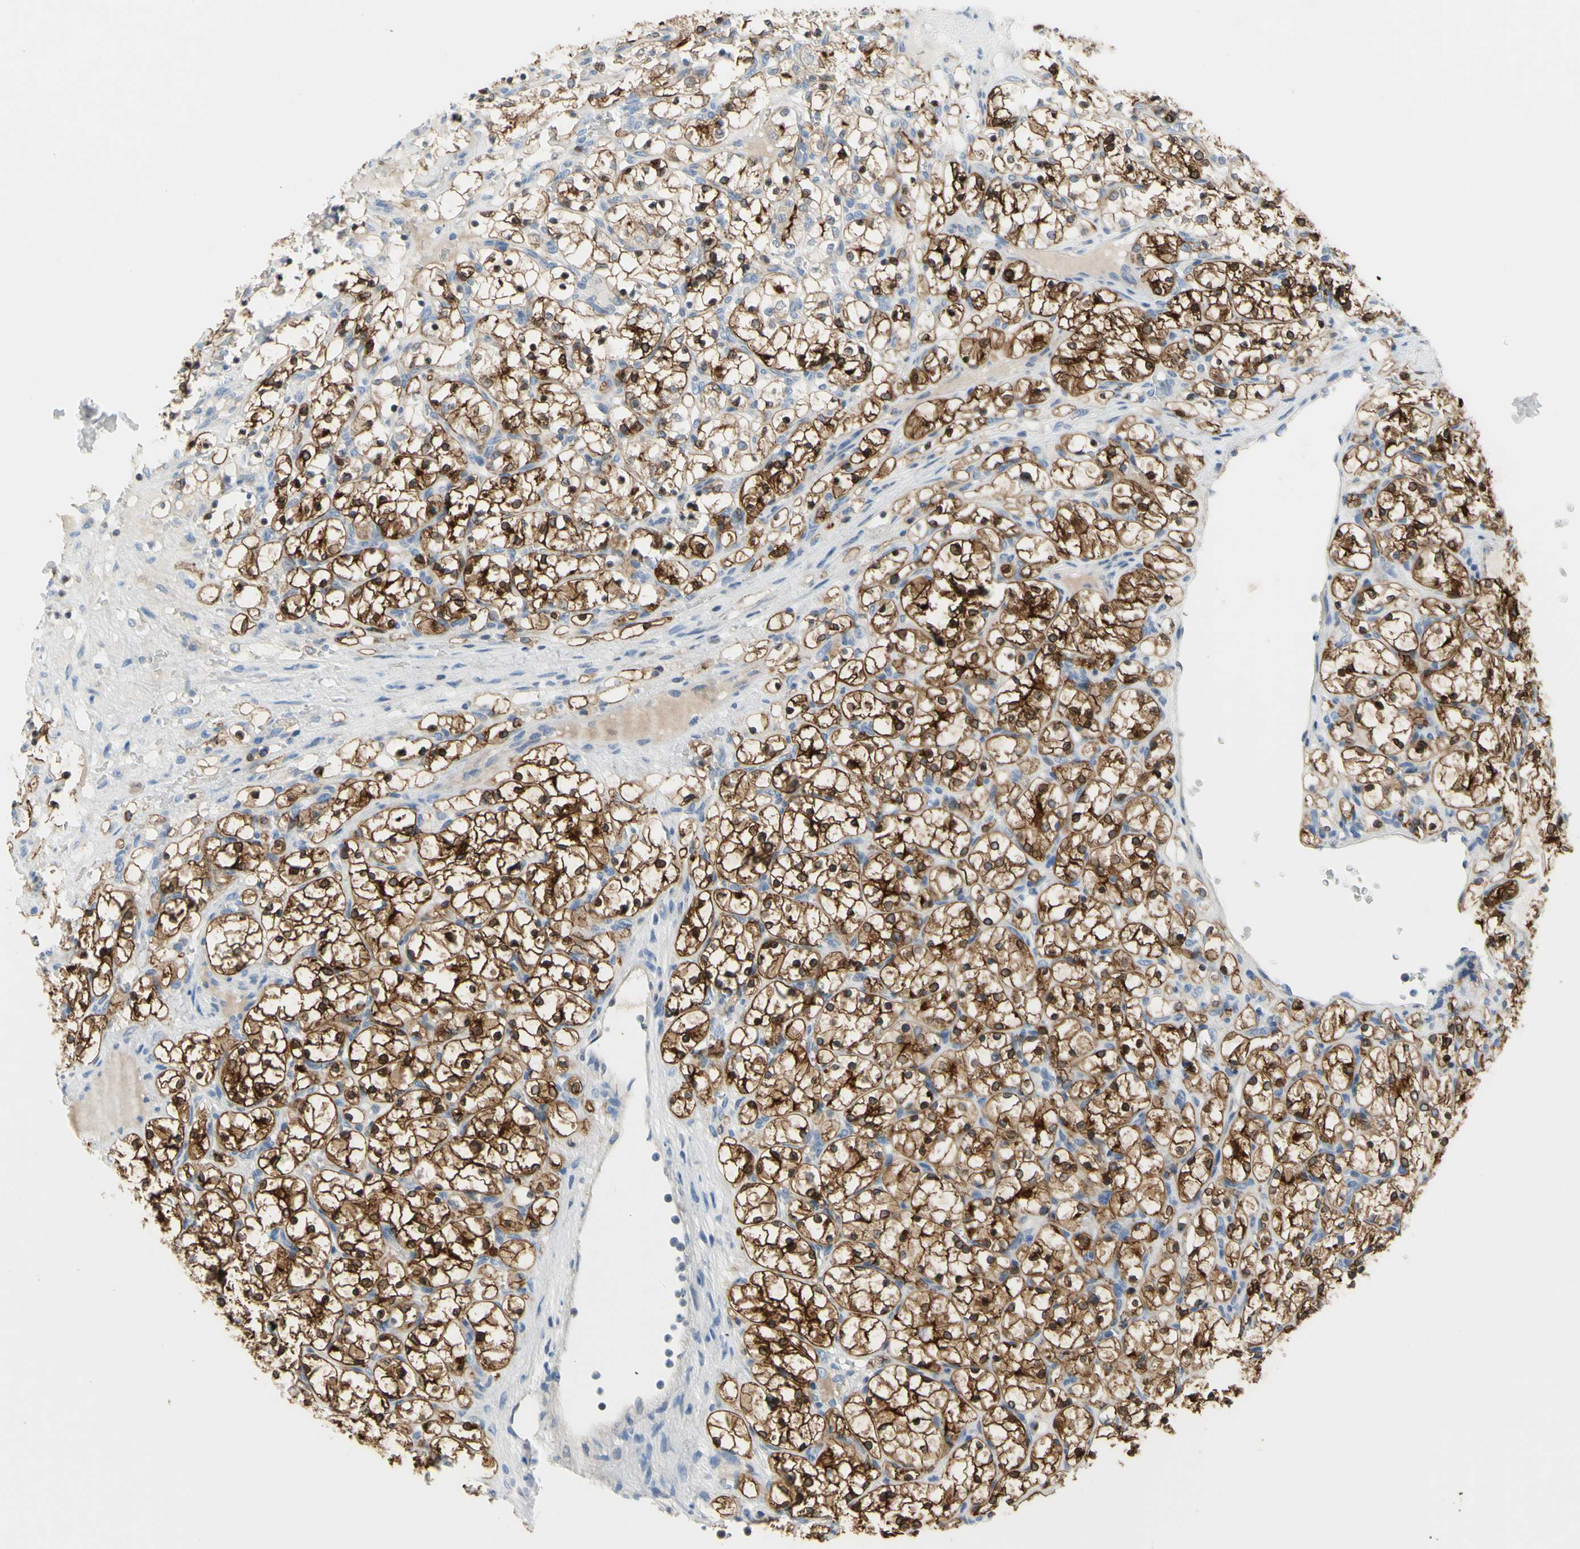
{"staining": {"intensity": "moderate", "quantity": ">75%", "location": "cytoplasmic/membranous"}, "tissue": "renal cancer", "cell_type": "Tumor cells", "image_type": "cancer", "snomed": [{"axis": "morphology", "description": "Adenocarcinoma, NOS"}, {"axis": "topography", "description": "Kidney"}], "caption": "Renal cancer (adenocarcinoma) stained with a protein marker reveals moderate staining in tumor cells.", "gene": "MUC1", "patient": {"sex": "female", "age": 69}}